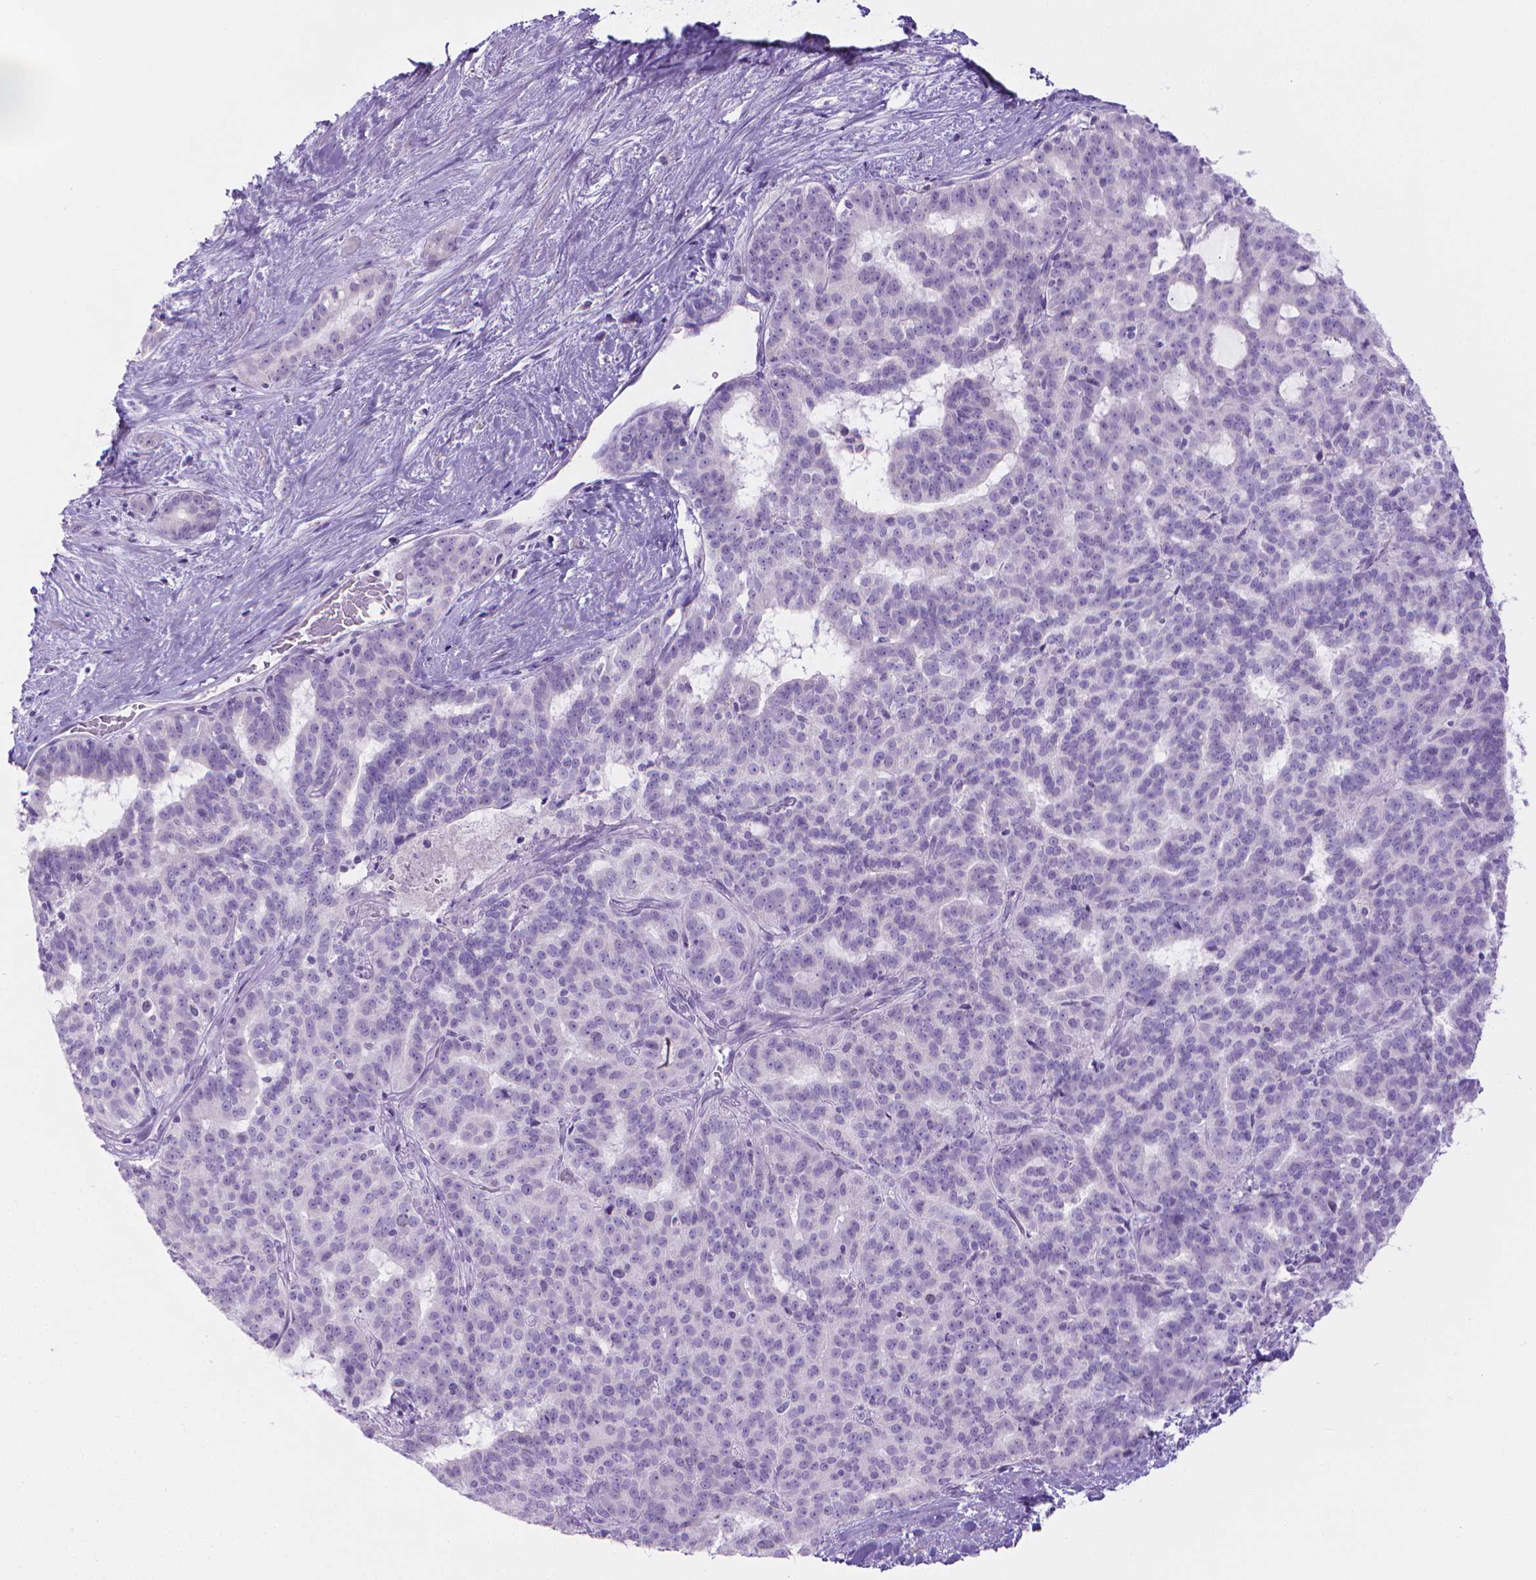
{"staining": {"intensity": "negative", "quantity": "none", "location": "none"}, "tissue": "liver cancer", "cell_type": "Tumor cells", "image_type": "cancer", "snomed": [{"axis": "morphology", "description": "Cholangiocarcinoma"}, {"axis": "topography", "description": "Liver"}], "caption": "Immunohistochemistry (IHC) photomicrograph of human liver cholangiocarcinoma stained for a protein (brown), which shows no positivity in tumor cells.", "gene": "SPAG6", "patient": {"sex": "female", "age": 47}}